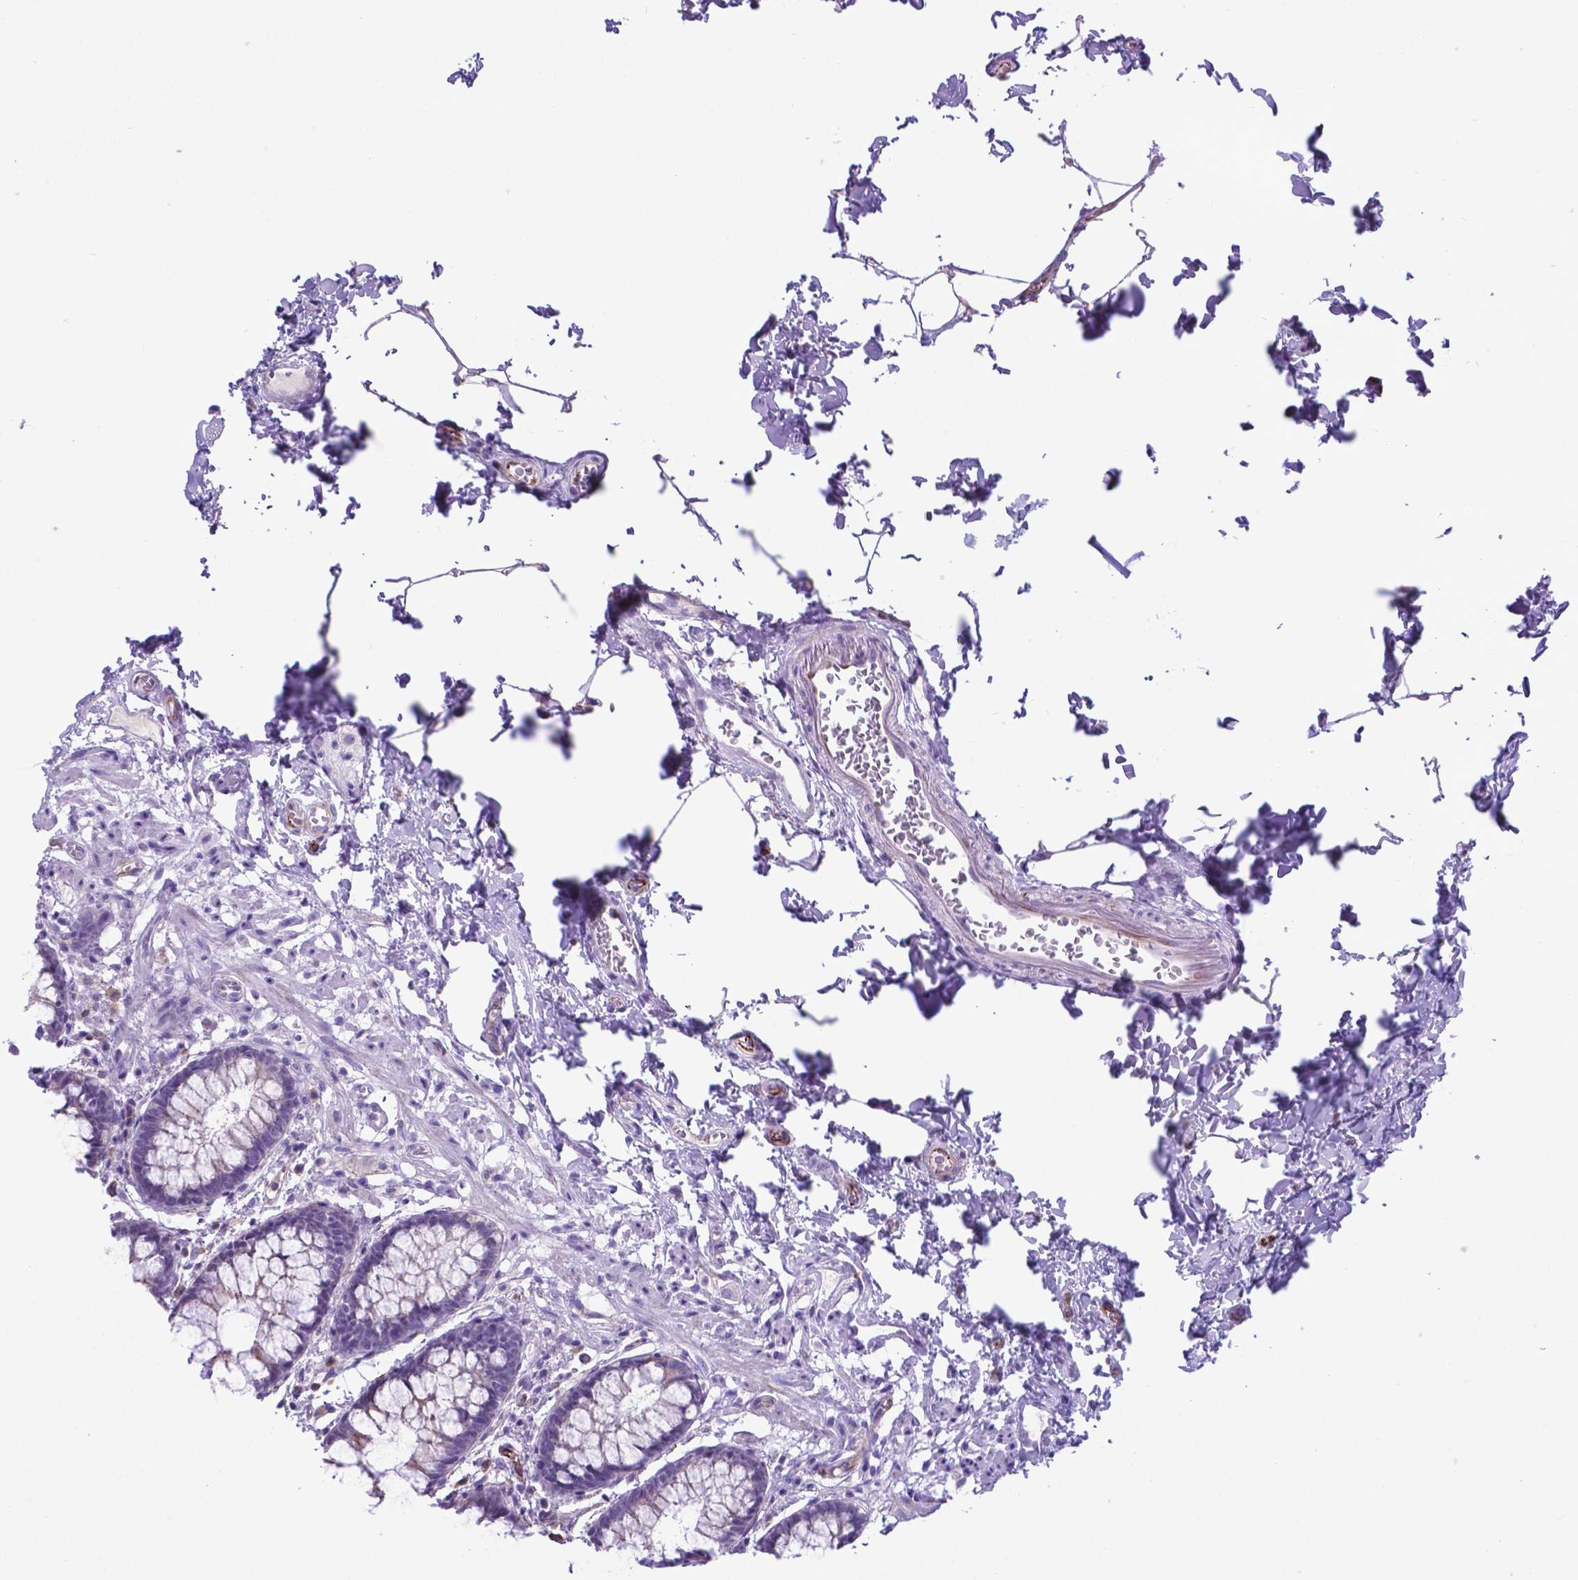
{"staining": {"intensity": "moderate", "quantity": "<25%", "location": "cytoplasmic/membranous"}, "tissue": "rectum", "cell_type": "Glandular cells", "image_type": "normal", "snomed": [{"axis": "morphology", "description": "Normal tissue, NOS"}, {"axis": "topography", "description": "Rectum"}], "caption": "Immunohistochemistry (IHC) (DAB (3,3'-diaminobenzidine)) staining of unremarkable human rectum displays moderate cytoplasmic/membranous protein staining in about <25% of glandular cells. (DAB IHC with brightfield microscopy, high magnification).", "gene": "LZTR1", "patient": {"sex": "female", "age": 62}}